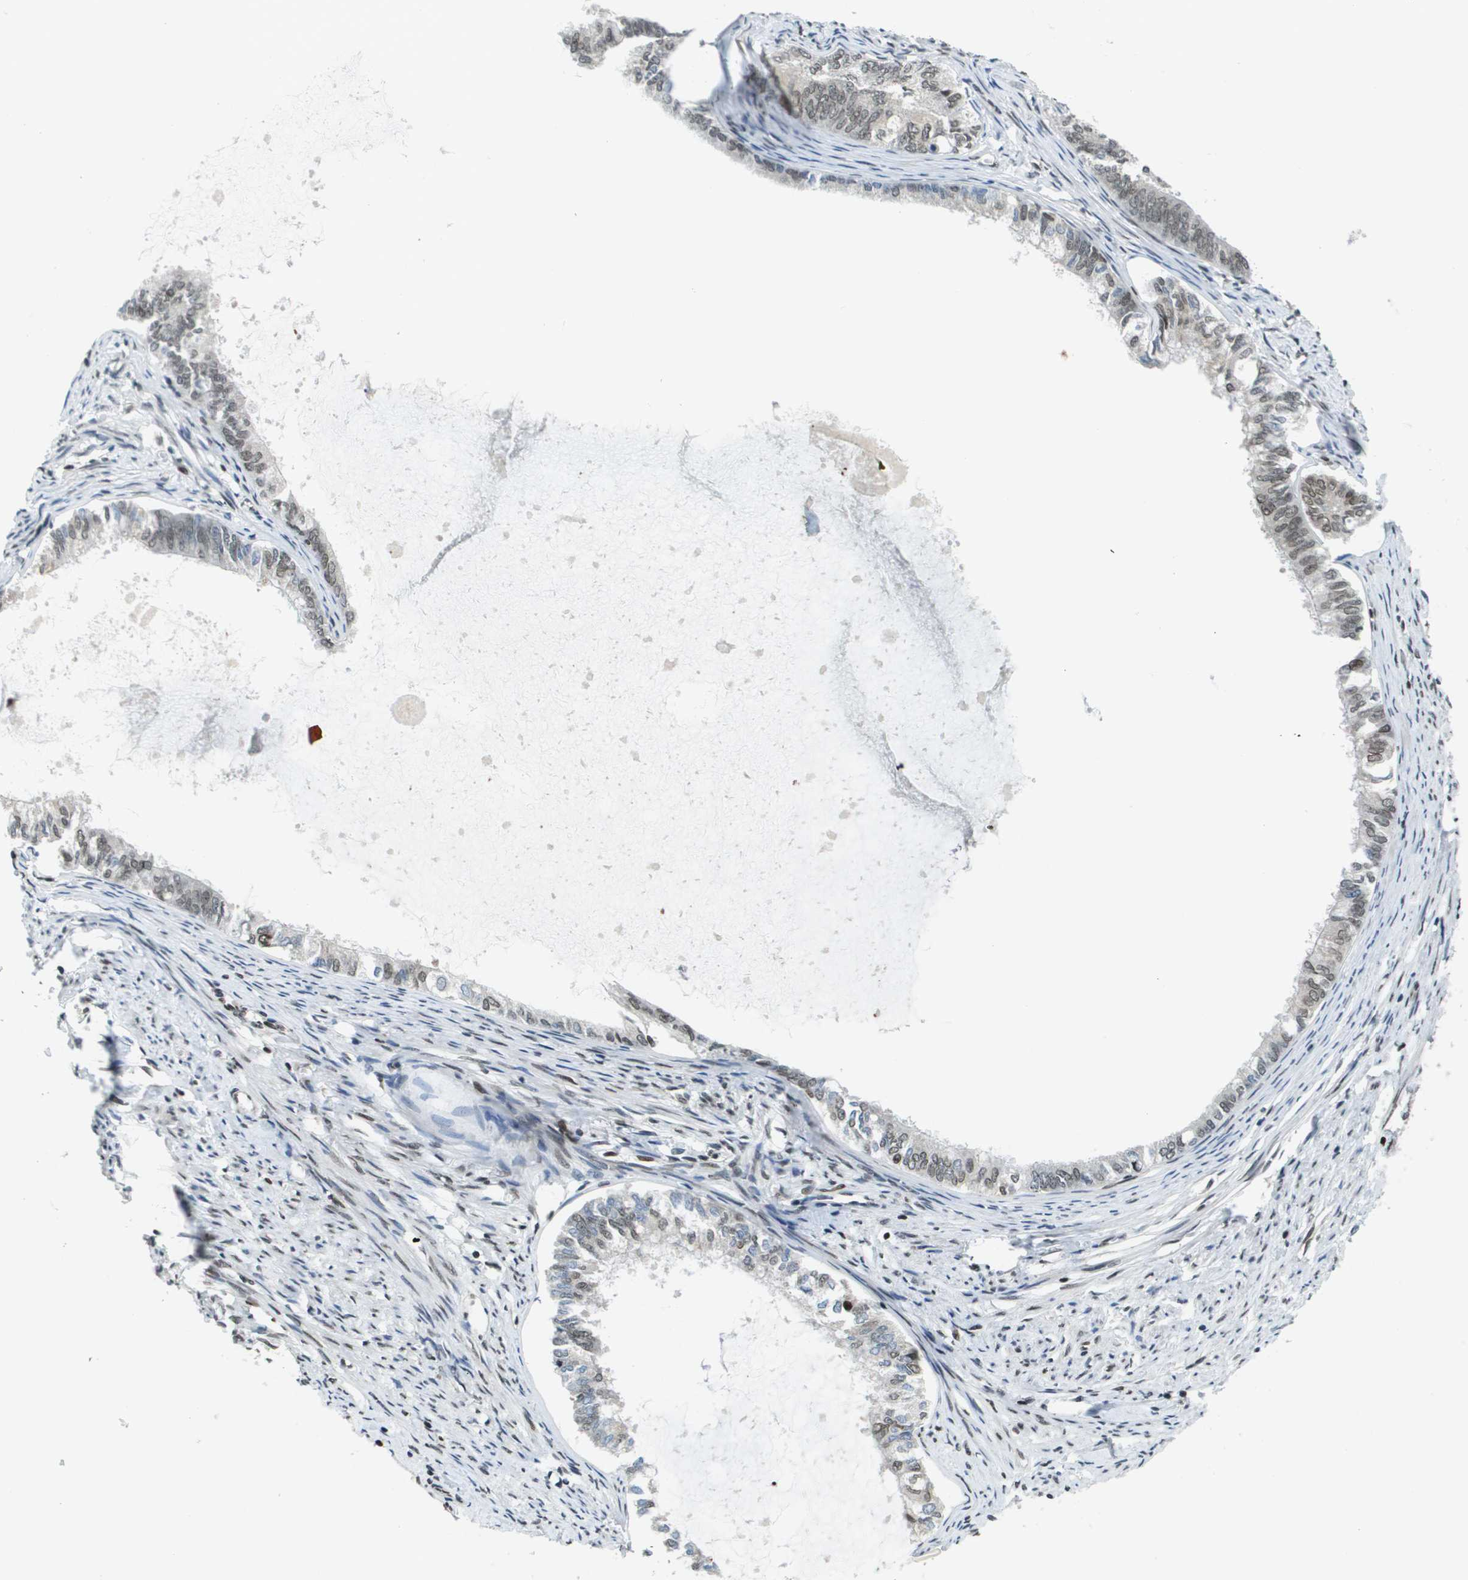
{"staining": {"intensity": "weak", "quantity": "25%-75%", "location": "nuclear"}, "tissue": "endometrial cancer", "cell_type": "Tumor cells", "image_type": "cancer", "snomed": [{"axis": "morphology", "description": "Adenocarcinoma, NOS"}, {"axis": "topography", "description": "Endometrium"}], "caption": "Immunohistochemistry histopathology image of neoplastic tissue: adenocarcinoma (endometrial) stained using immunohistochemistry (IHC) demonstrates low levels of weak protein expression localized specifically in the nuclear of tumor cells, appearing as a nuclear brown color.", "gene": "RECQL4", "patient": {"sex": "female", "age": 86}}